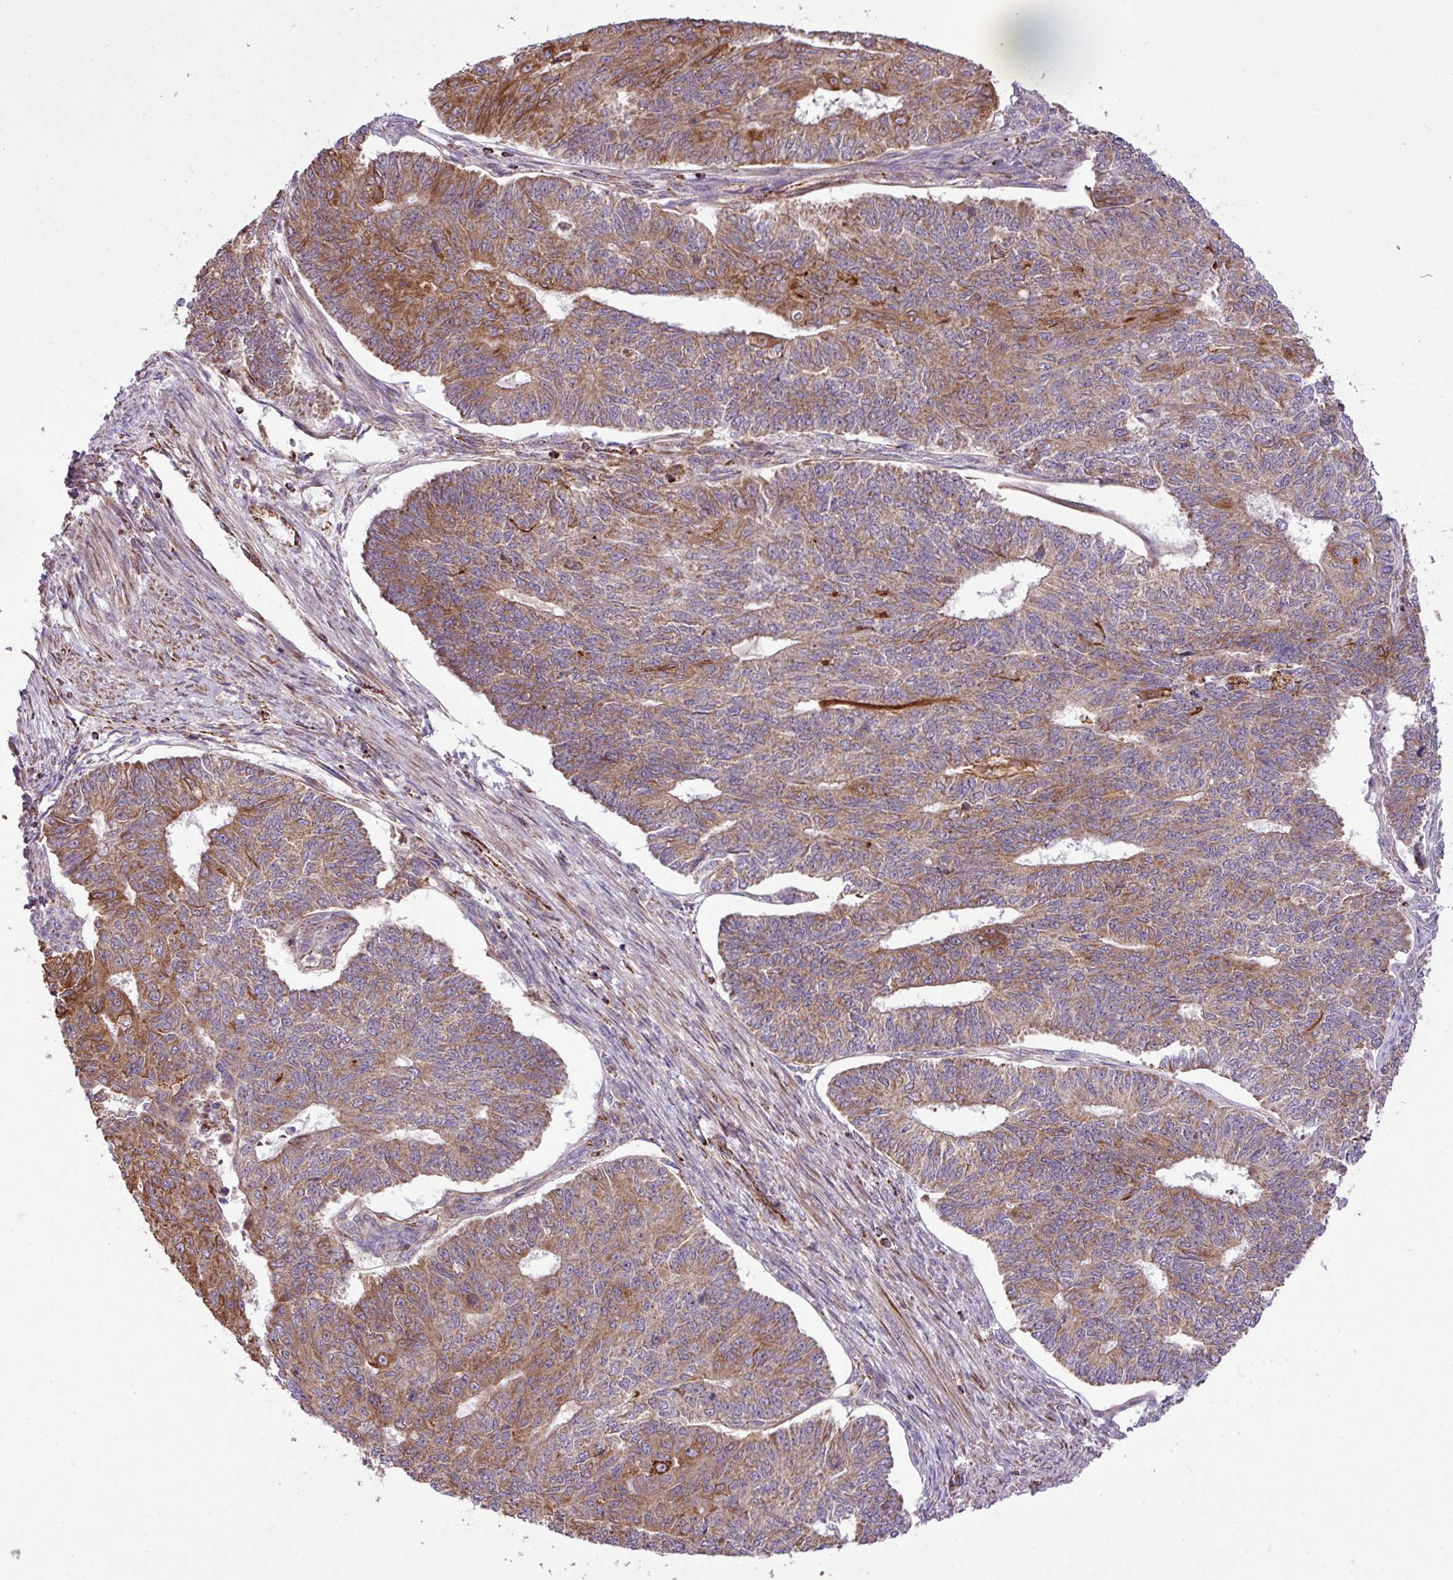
{"staining": {"intensity": "moderate", "quantity": ">75%", "location": "cytoplasmic/membranous"}, "tissue": "endometrial cancer", "cell_type": "Tumor cells", "image_type": "cancer", "snomed": [{"axis": "morphology", "description": "Adenocarcinoma, NOS"}, {"axis": "topography", "description": "Endometrium"}], "caption": "Protein analysis of endometrial adenocarcinoma tissue reveals moderate cytoplasmic/membranous expression in approximately >75% of tumor cells. Nuclei are stained in blue.", "gene": "ZNF569", "patient": {"sex": "female", "age": 32}}